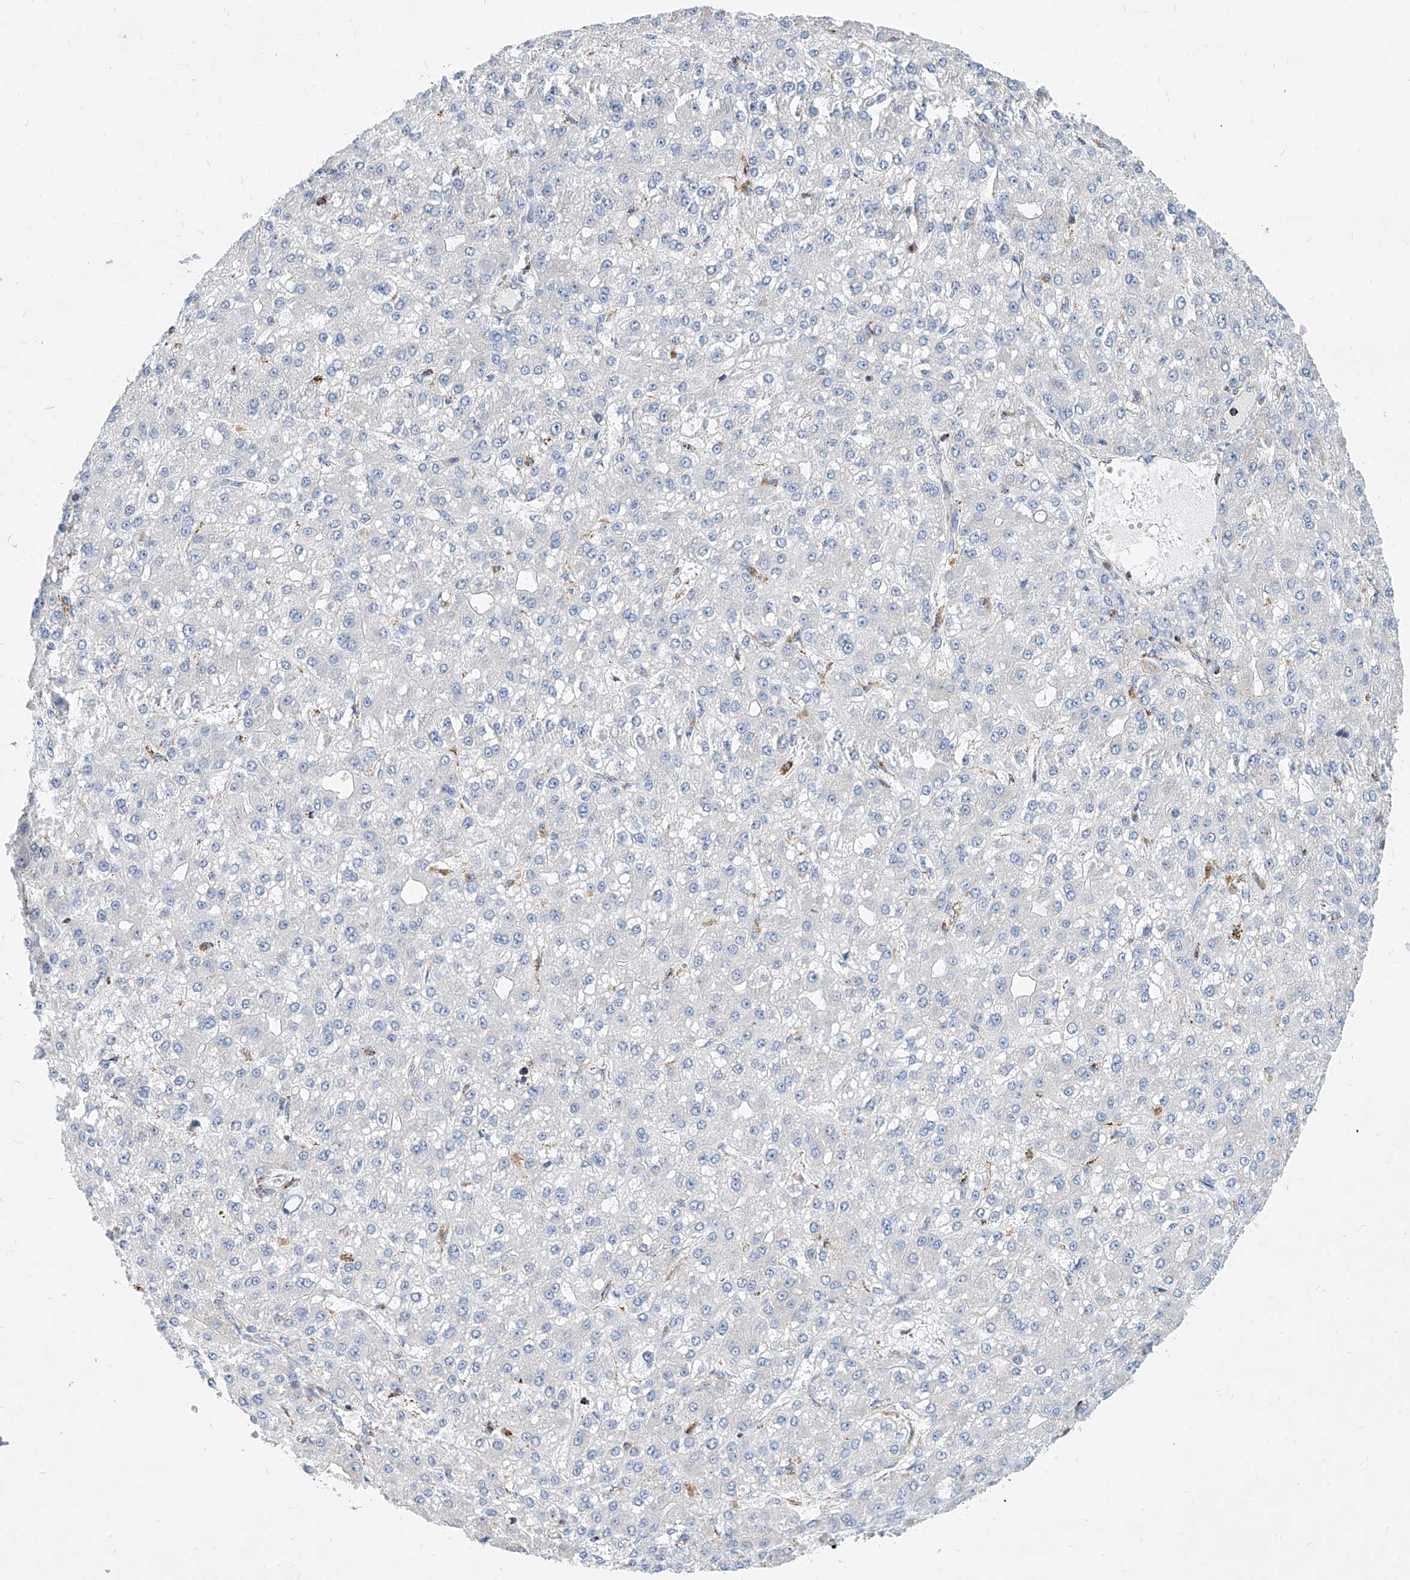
{"staining": {"intensity": "negative", "quantity": "none", "location": "none"}, "tissue": "liver cancer", "cell_type": "Tumor cells", "image_type": "cancer", "snomed": [{"axis": "morphology", "description": "Carcinoma, Hepatocellular, NOS"}, {"axis": "topography", "description": "Liver"}], "caption": "Tumor cells are negative for protein expression in human liver hepatocellular carcinoma.", "gene": "CPNE5", "patient": {"sex": "male", "age": 67}}